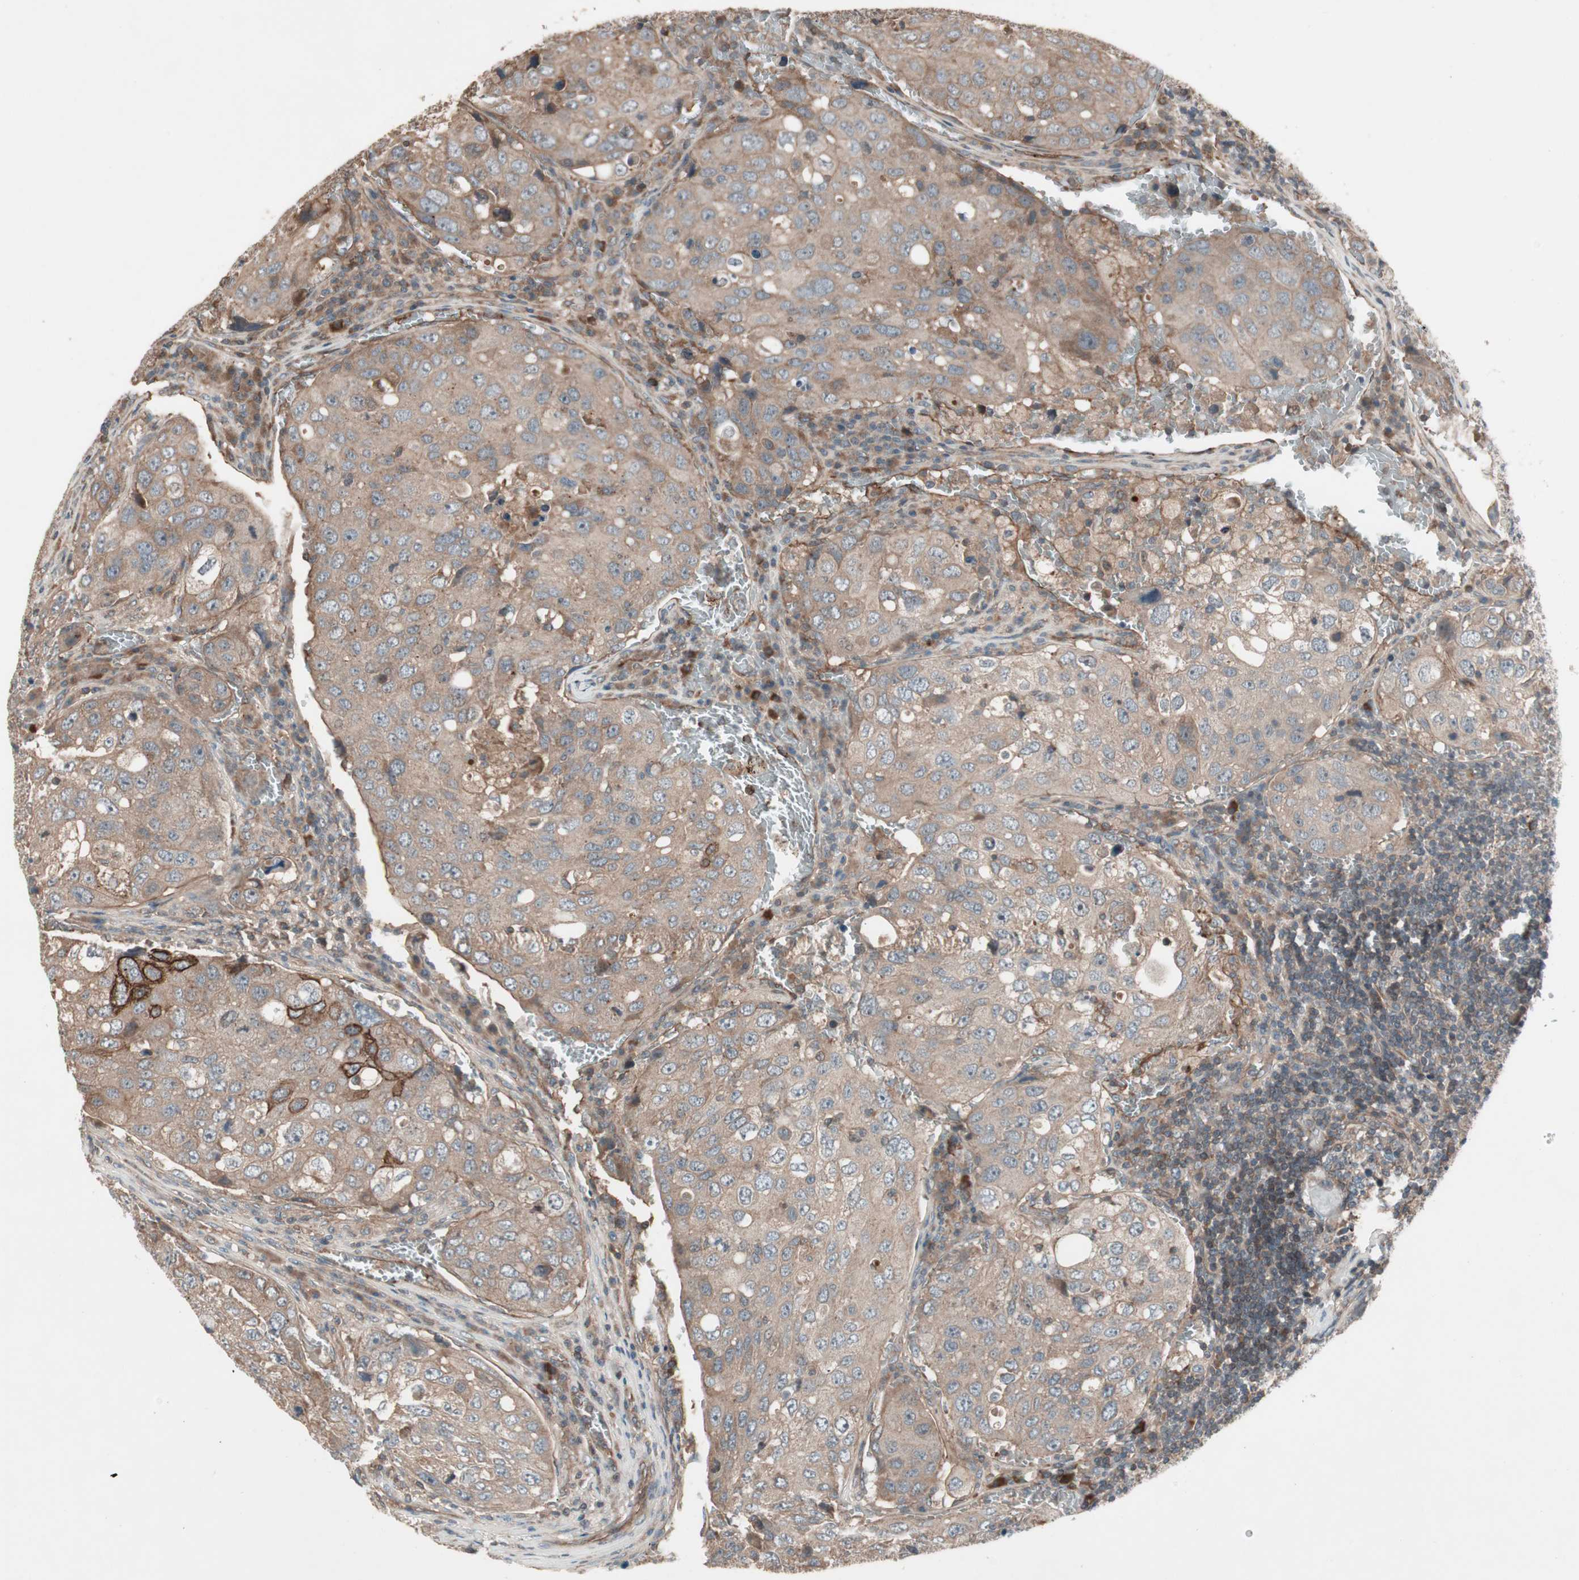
{"staining": {"intensity": "moderate", "quantity": ">75%", "location": "cytoplasmic/membranous"}, "tissue": "urothelial cancer", "cell_type": "Tumor cells", "image_type": "cancer", "snomed": [{"axis": "morphology", "description": "Urothelial carcinoma, High grade"}, {"axis": "topography", "description": "Lymph node"}, {"axis": "topography", "description": "Urinary bladder"}], "caption": "Immunohistochemical staining of urothelial cancer demonstrates medium levels of moderate cytoplasmic/membranous protein expression in approximately >75% of tumor cells.", "gene": "TFPI", "patient": {"sex": "male", "age": 51}}